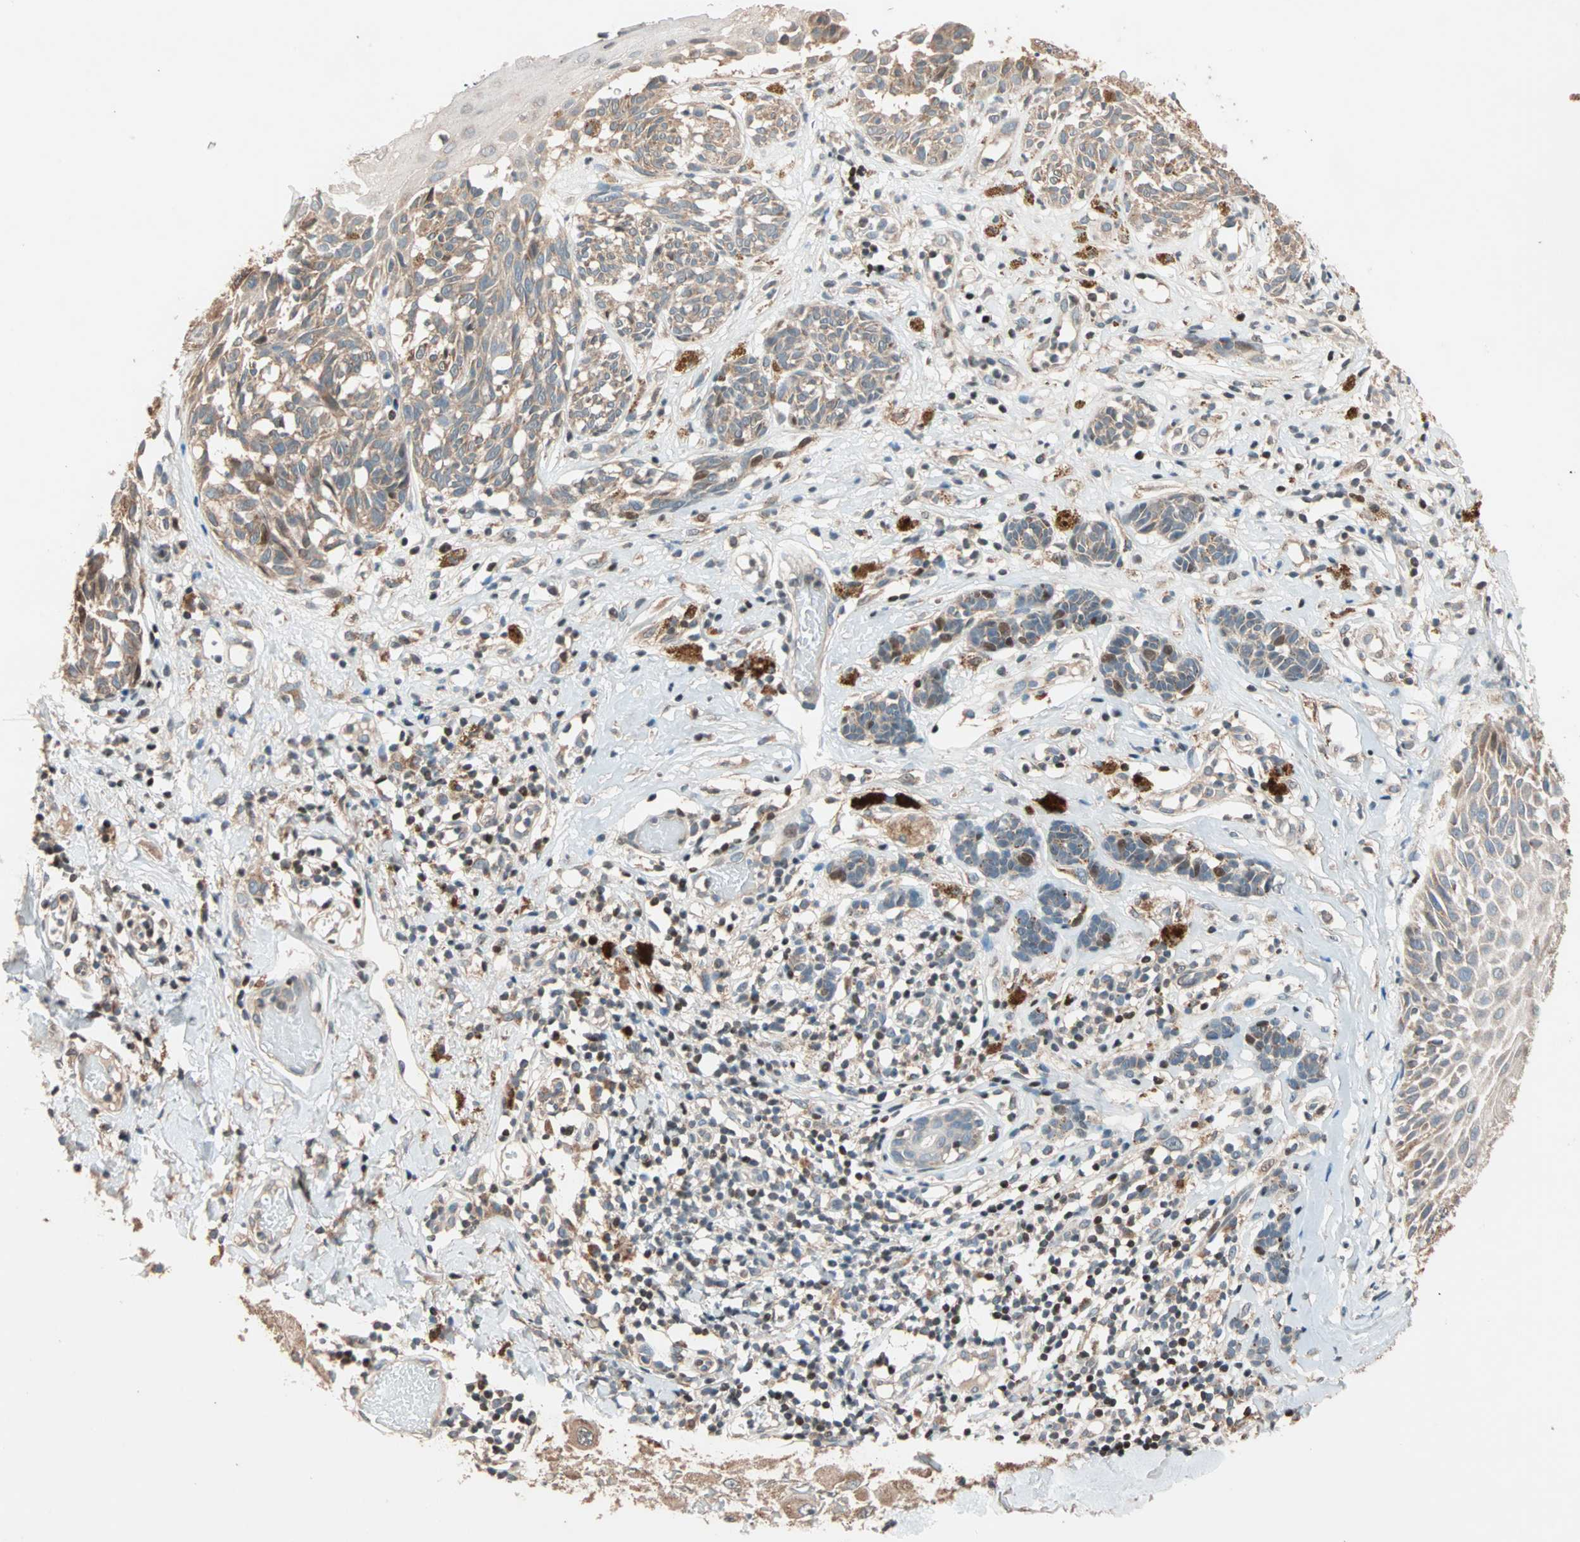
{"staining": {"intensity": "moderate", "quantity": ">75%", "location": "cytoplasmic/membranous"}, "tissue": "melanoma", "cell_type": "Tumor cells", "image_type": "cancer", "snomed": [{"axis": "morphology", "description": "Malignant melanoma, NOS"}, {"axis": "topography", "description": "Skin"}], "caption": "The immunohistochemical stain highlights moderate cytoplasmic/membranous positivity in tumor cells of melanoma tissue.", "gene": "HECW1", "patient": {"sex": "male", "age": 64}}